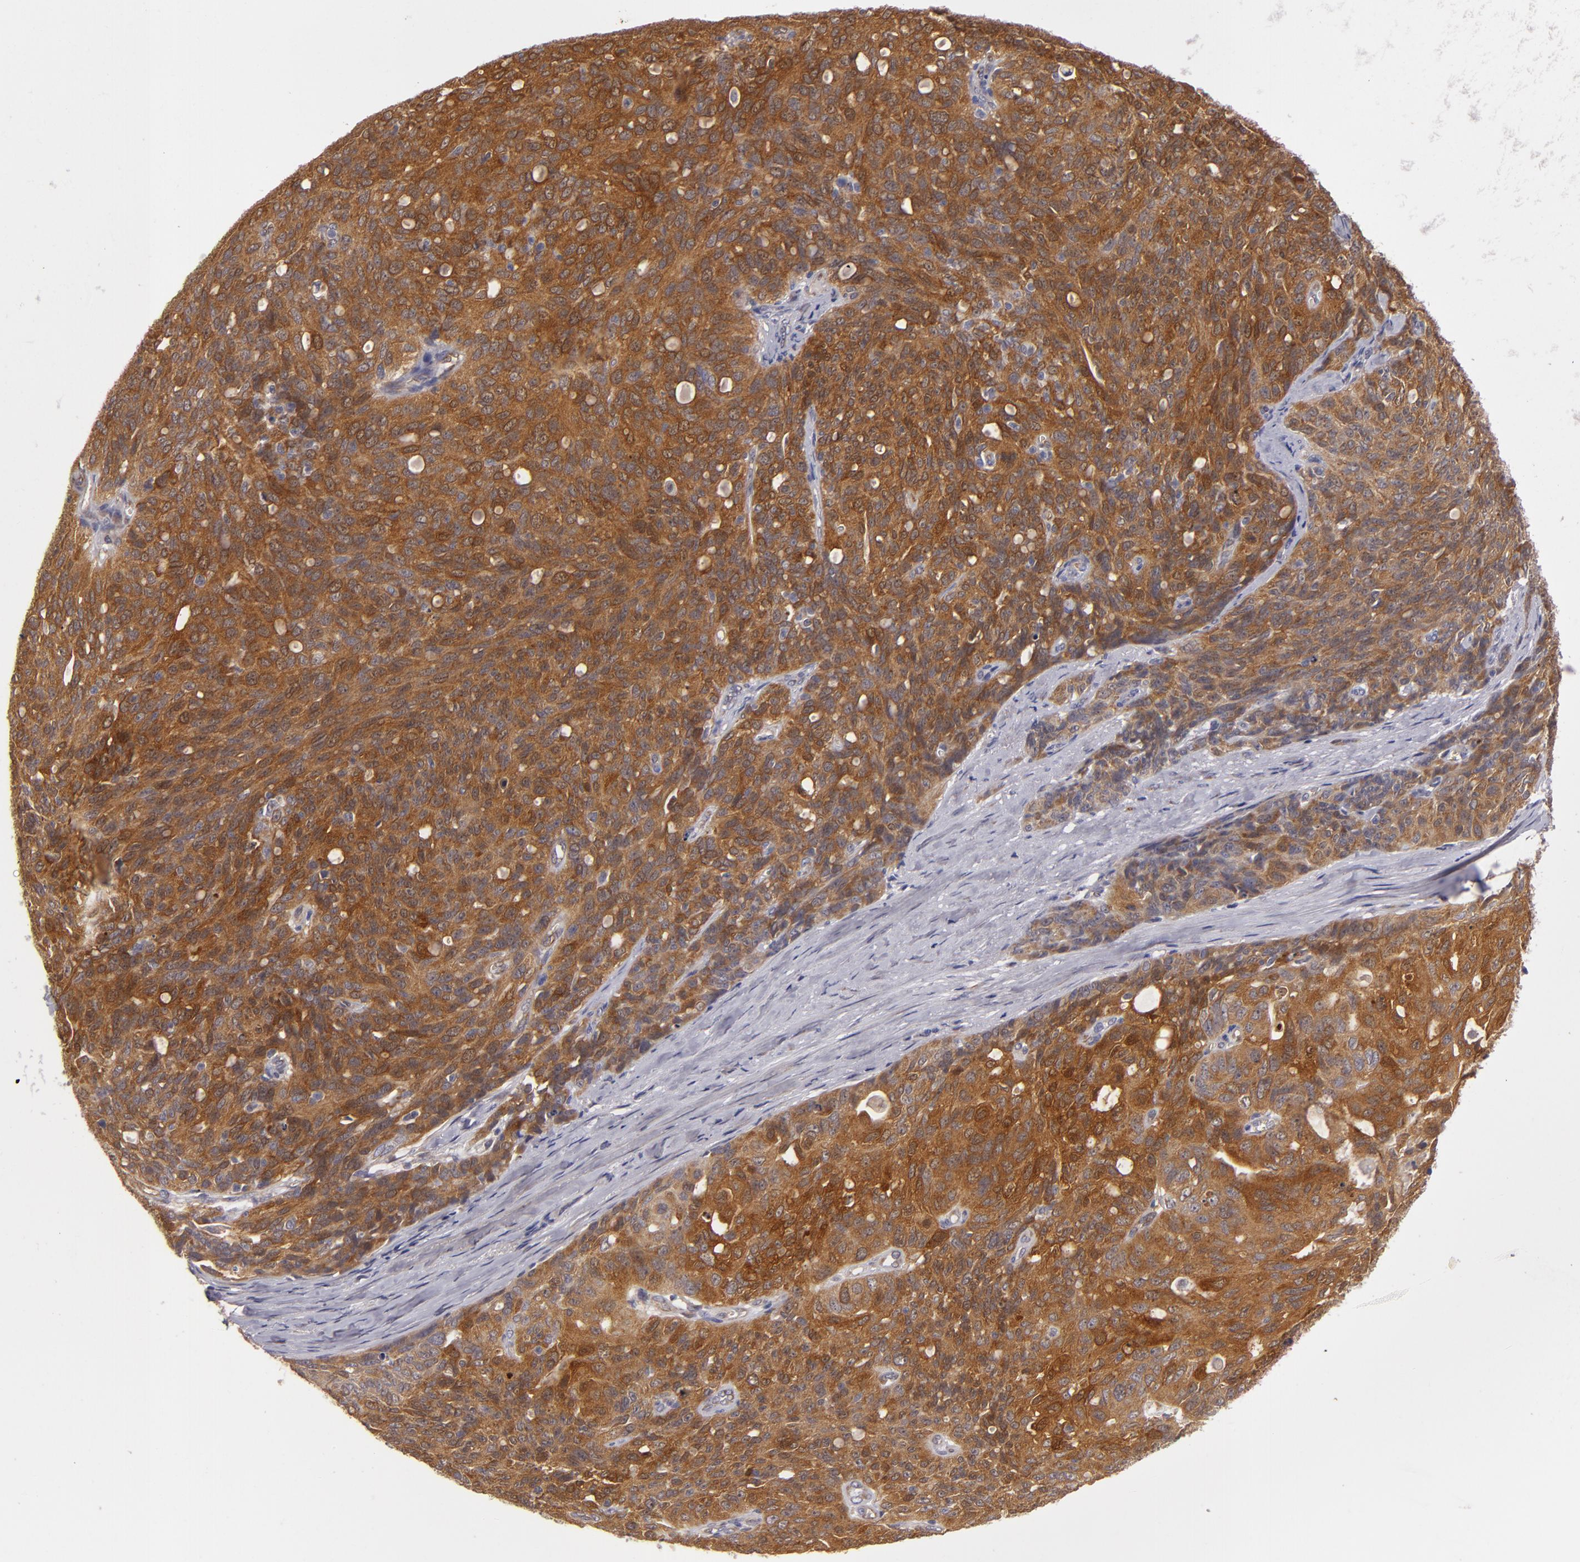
{"staining": {"intensity": "strong", "quantity": ">75%", "location": "cytoplasmic/membranous"}, "tissue": "ovarian cancer", "cell_type": "Tumor cells", "image_type": "cancer", "snomed": [{"axis": "morphology", "description": "Carcinoma, endometroid"}, {"axis": "topography", "description": "Ovary"}], "caption": "High-magnification brightfield microscopy of ovarian cancer (endometroid carcinoma) stained with DAB (3,3'-diaminobenzidine) (brown) and counterstained with hematoxylin (blue). tumor cells exhibit strong cytoplasmic/membranous staining is present in approximately>75% of cells. (DAB (3,3'-diaminobenzidine) IHC, brown staining for protein, blue staining for nuclei).", "gene": "SH2D4A", "patient": {"sex": "female", "age": 60}}